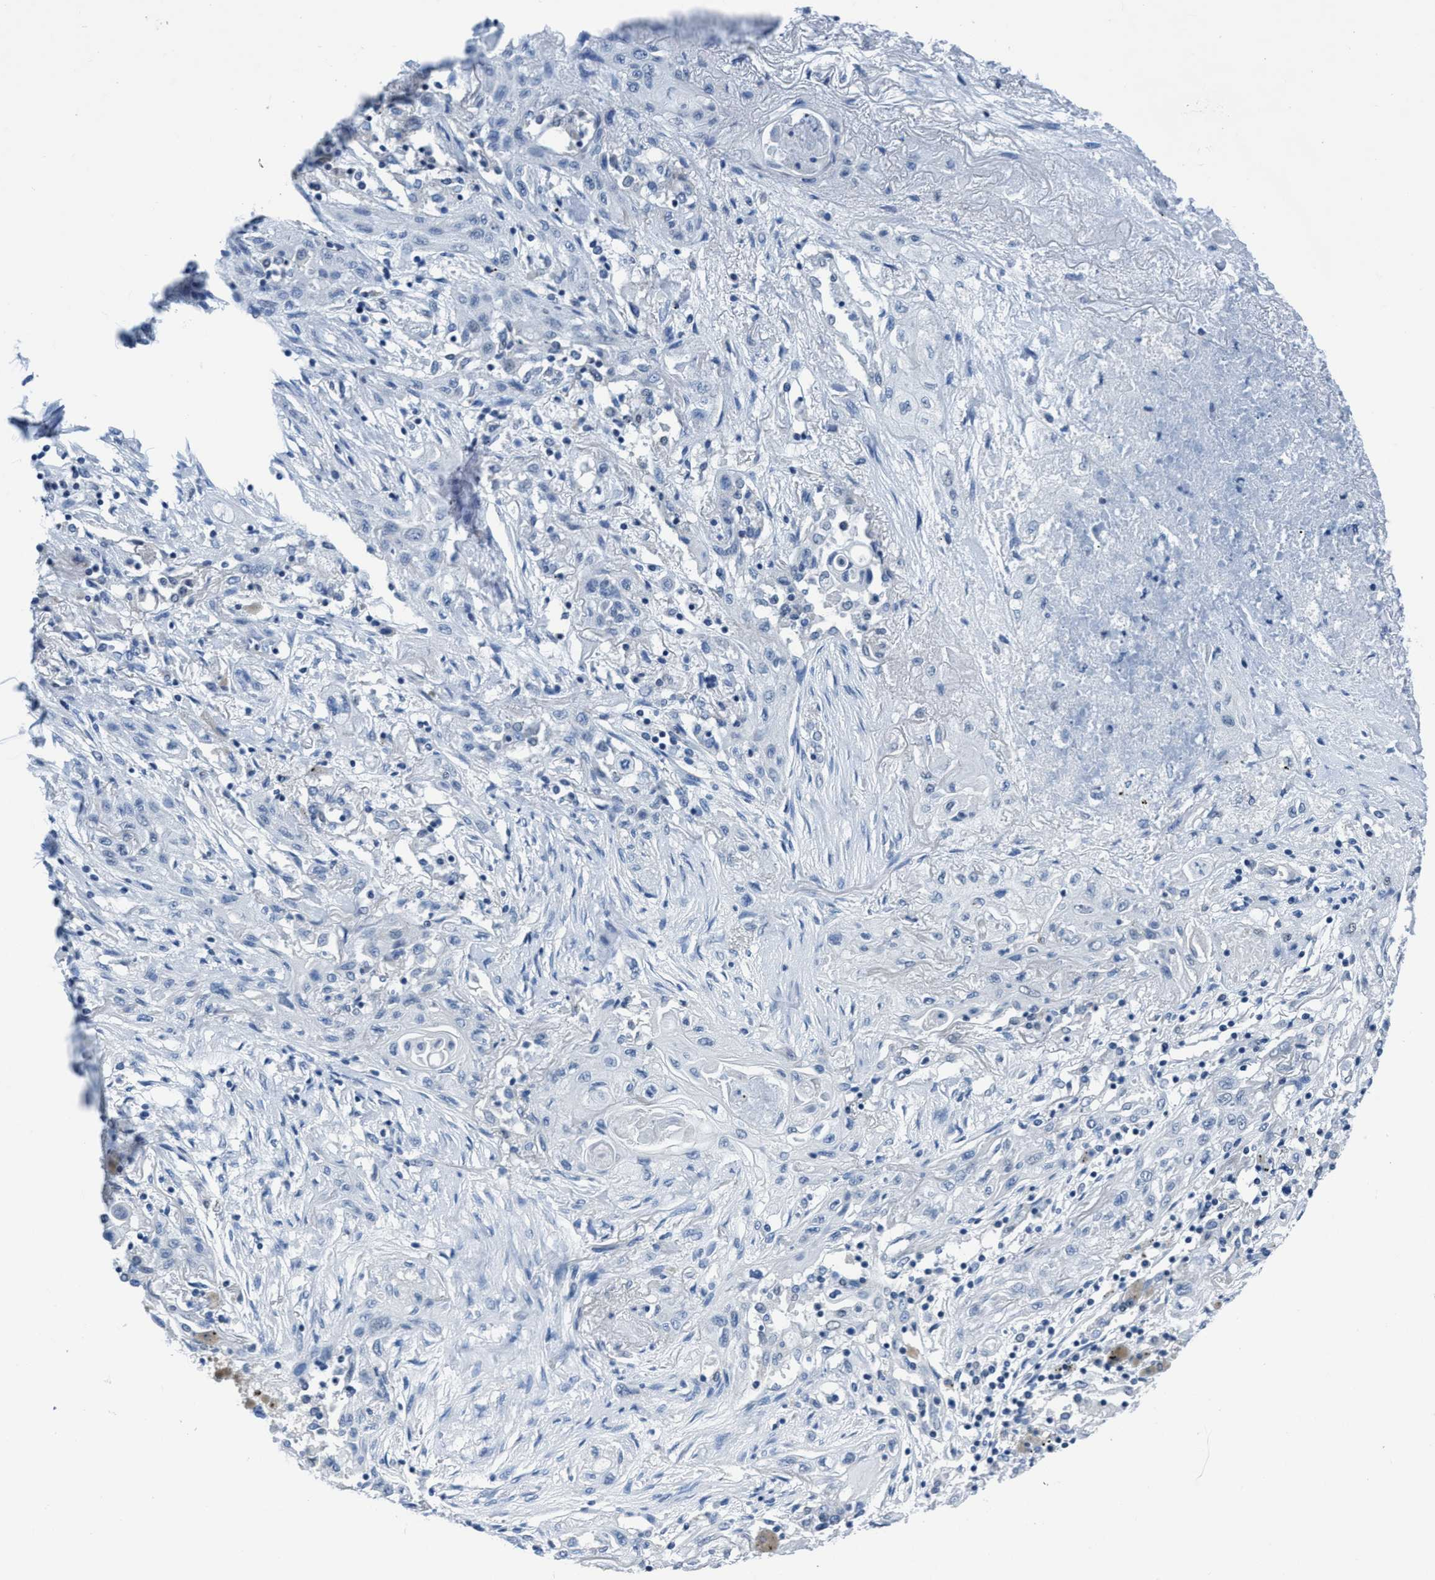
{"staining": {"intensity": "negative", "quantity": "none", "location": "none"}, "tissue": "lung cancer", "cell_type": "Tumor cells", "image_type": "cancer", "snomed": [{"axis": "morphology", "description": "Squamous cell carcinoma, NOS"}, {"axis": "topography", "description": "Lung"}], "caption": "Image shows no protein positivity in tumor cells of lung cancer (squamous cell carcinoma) tissue. (DAB (3,3'-diaminobenzidine) immunohistochemistry visualized using brightfield microscopy, high magnification).", "gene": "DNAI1", "patient": {"sex": "female", "age": 47}}